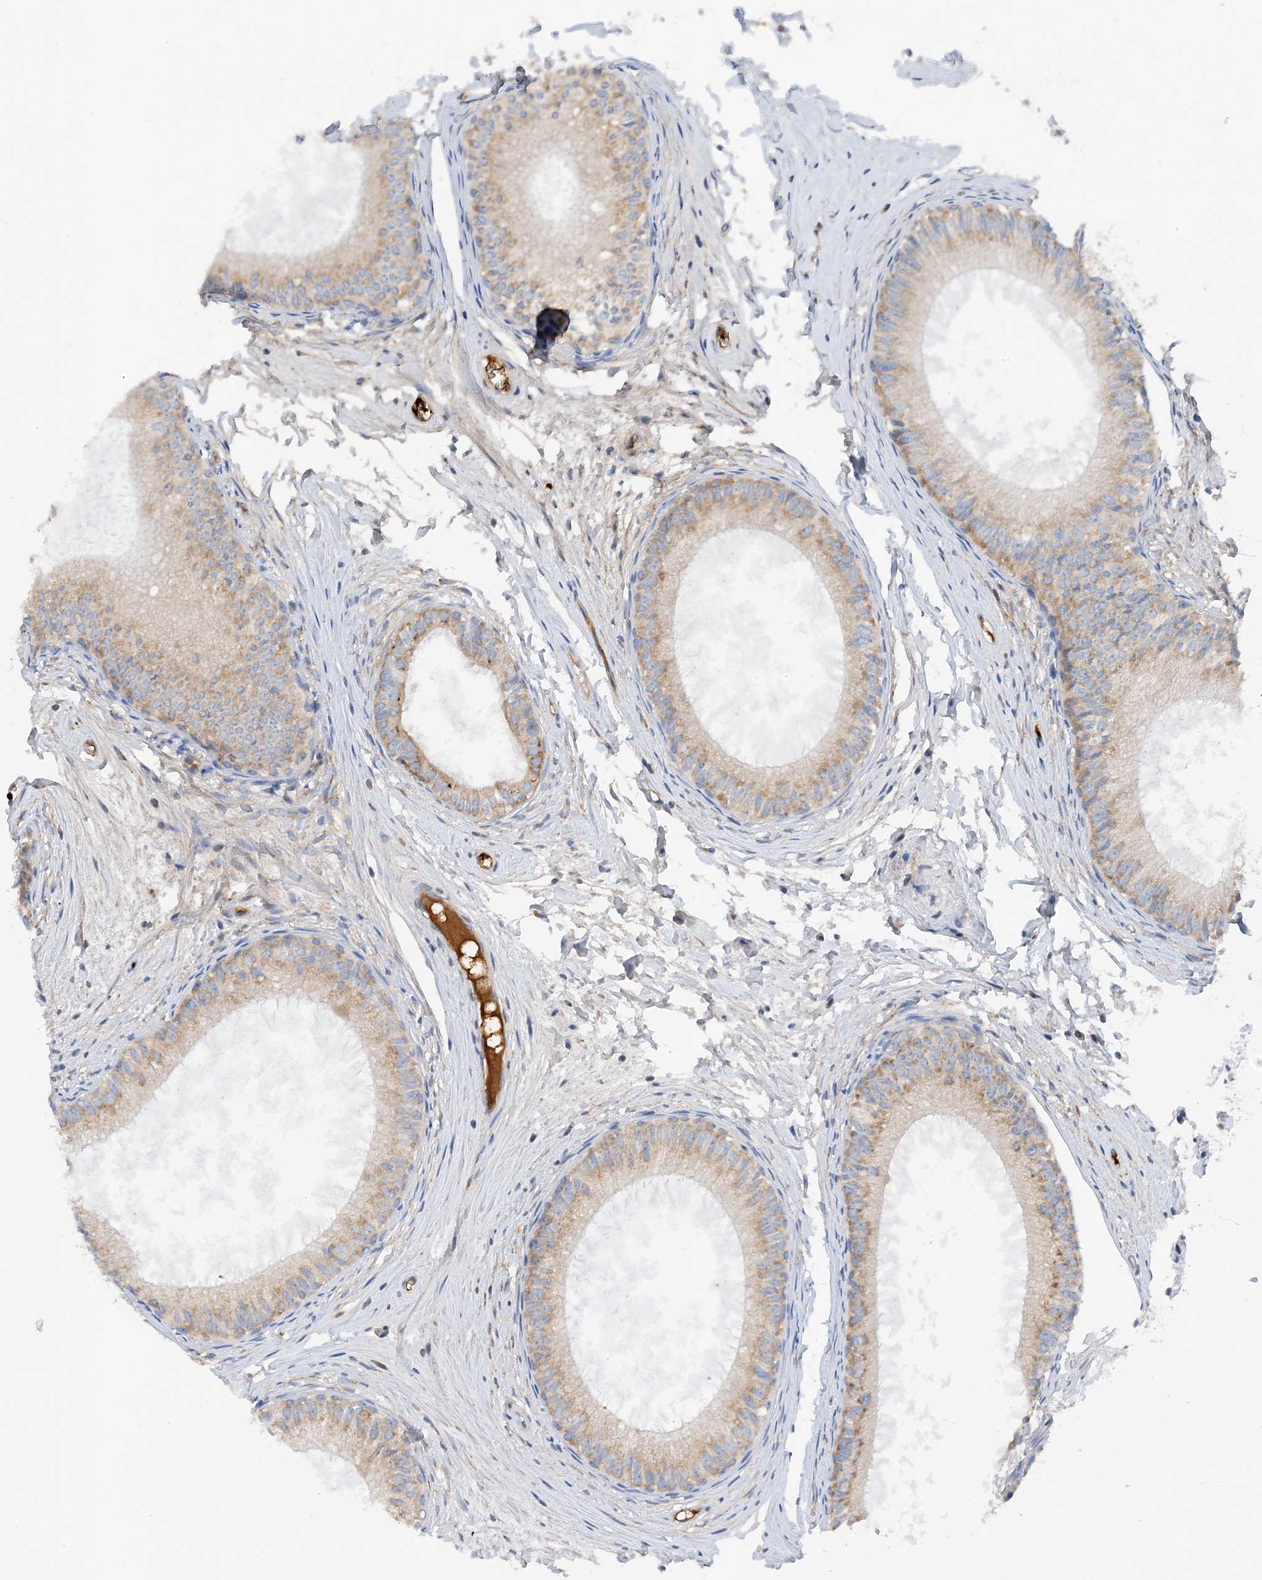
{"staining": {"intensity": "moderate", "quantity": "25%-75%", "location": "cytoplasmic/membranous"}, "tissue": "epididymis", "cell_type": "Glandular cells", "image_type": "normal", "snomed": [{"axis": "morphology", "description": "Normal tissue, NOS"}, {"axis": "topography", "description": "Epididymis"}], "caption": "Epididymis stained with a protein marker displays moderate staining in glandular cells.", "gene": "SLC5A11", "patient": {"sex": "male", "age": 34}}